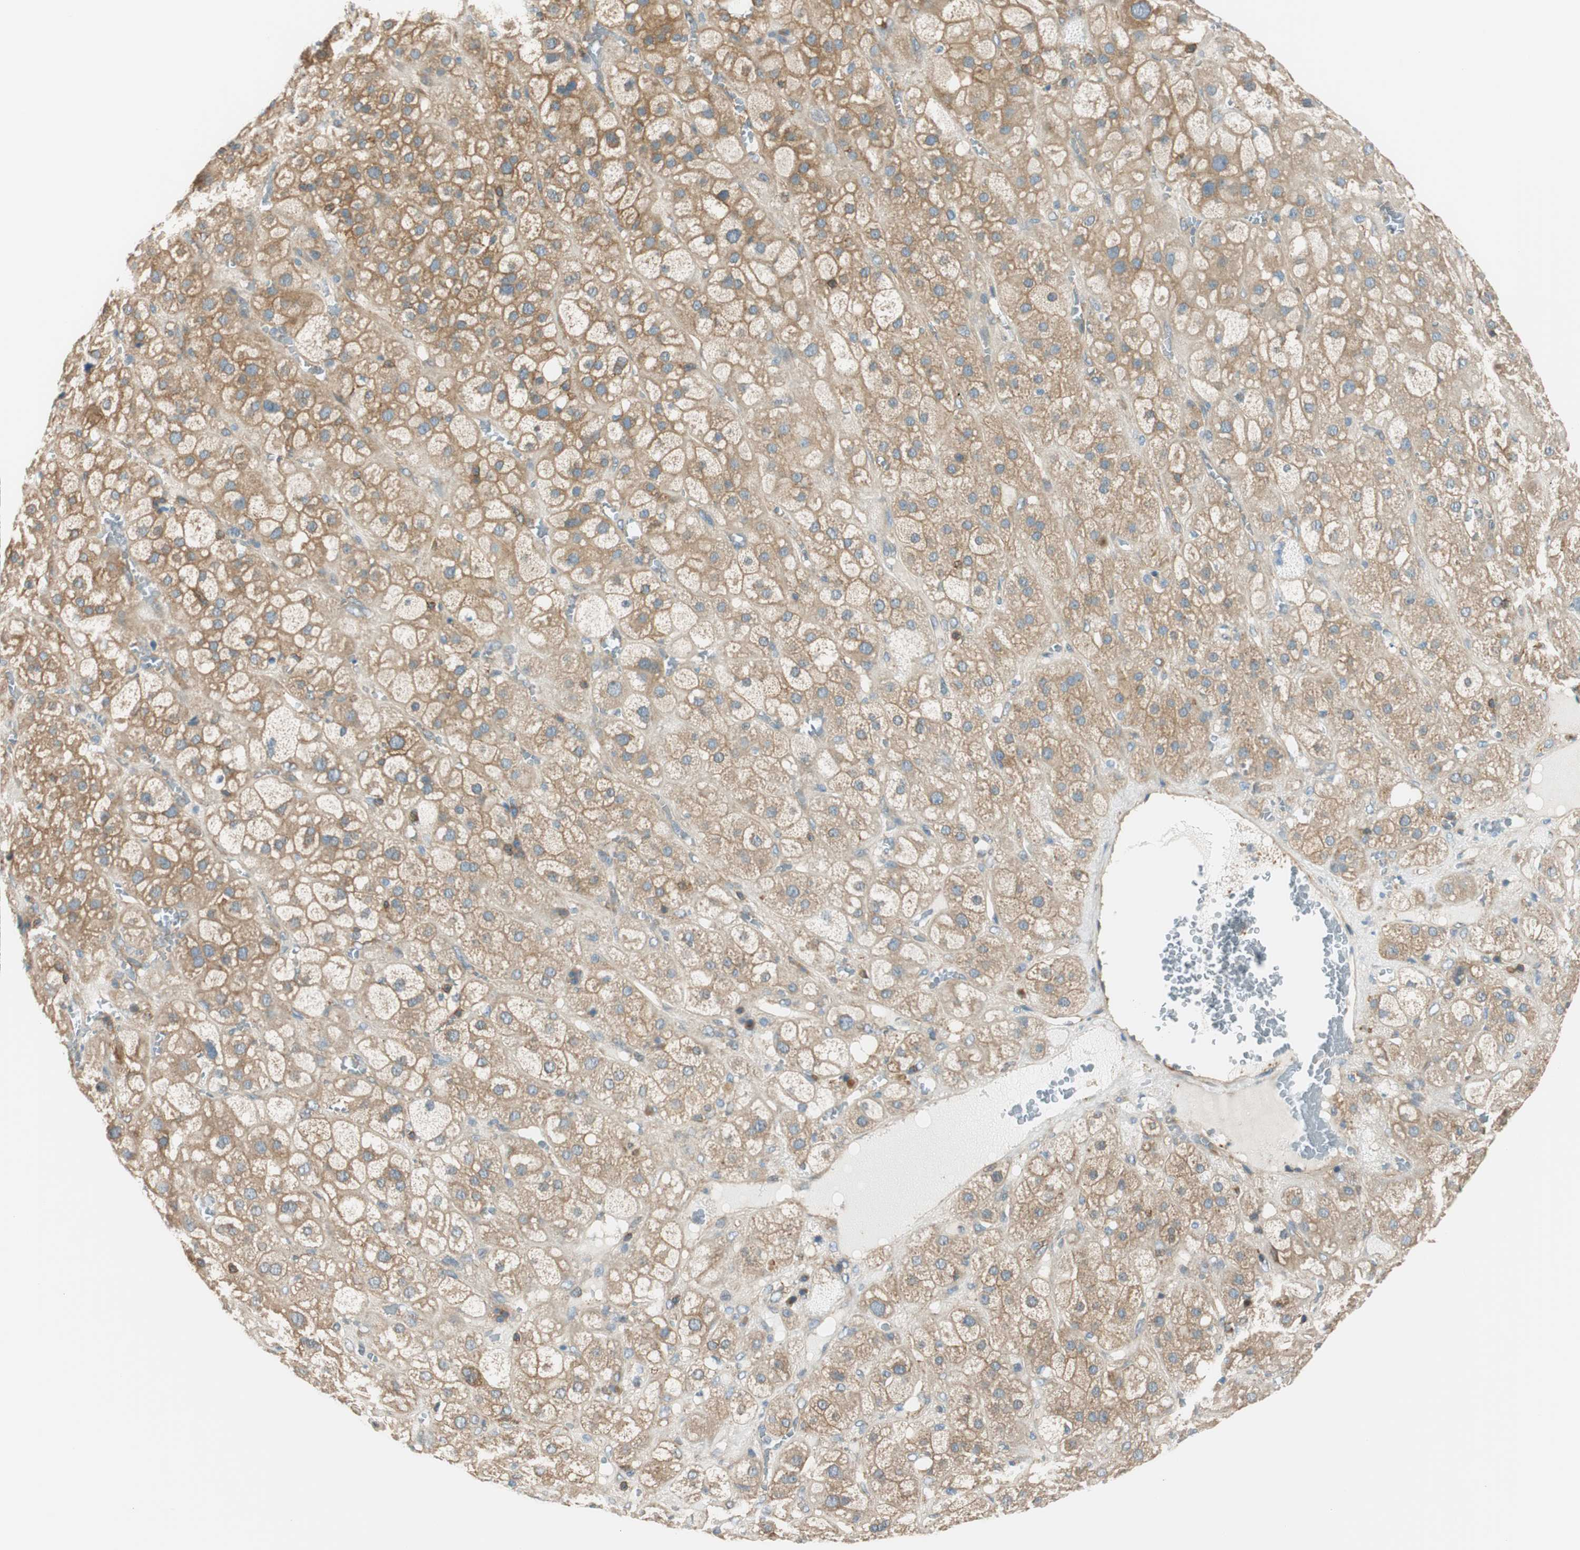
{"staining": {"intensity": "moderate", "quantity": ">75%", "location": "cytoplasmic/membranous"}, "tissue": "adrenal gland", "cell_type": "Glandular cells", "image_type": "normal", "snomed": [{"axis": "morphology", "description": "Normal tissue, NOS"}, {"axis": "topography", "description": "Adrenal gland"}], "caption": "Immunohistochemical staining of benign adrenal gland shows moderate cytoplasmic/membranous protein expression in about >75% of glandular cells.", "gene": "PI4K2B", "patient": {"sex": "female", "age": 47}}